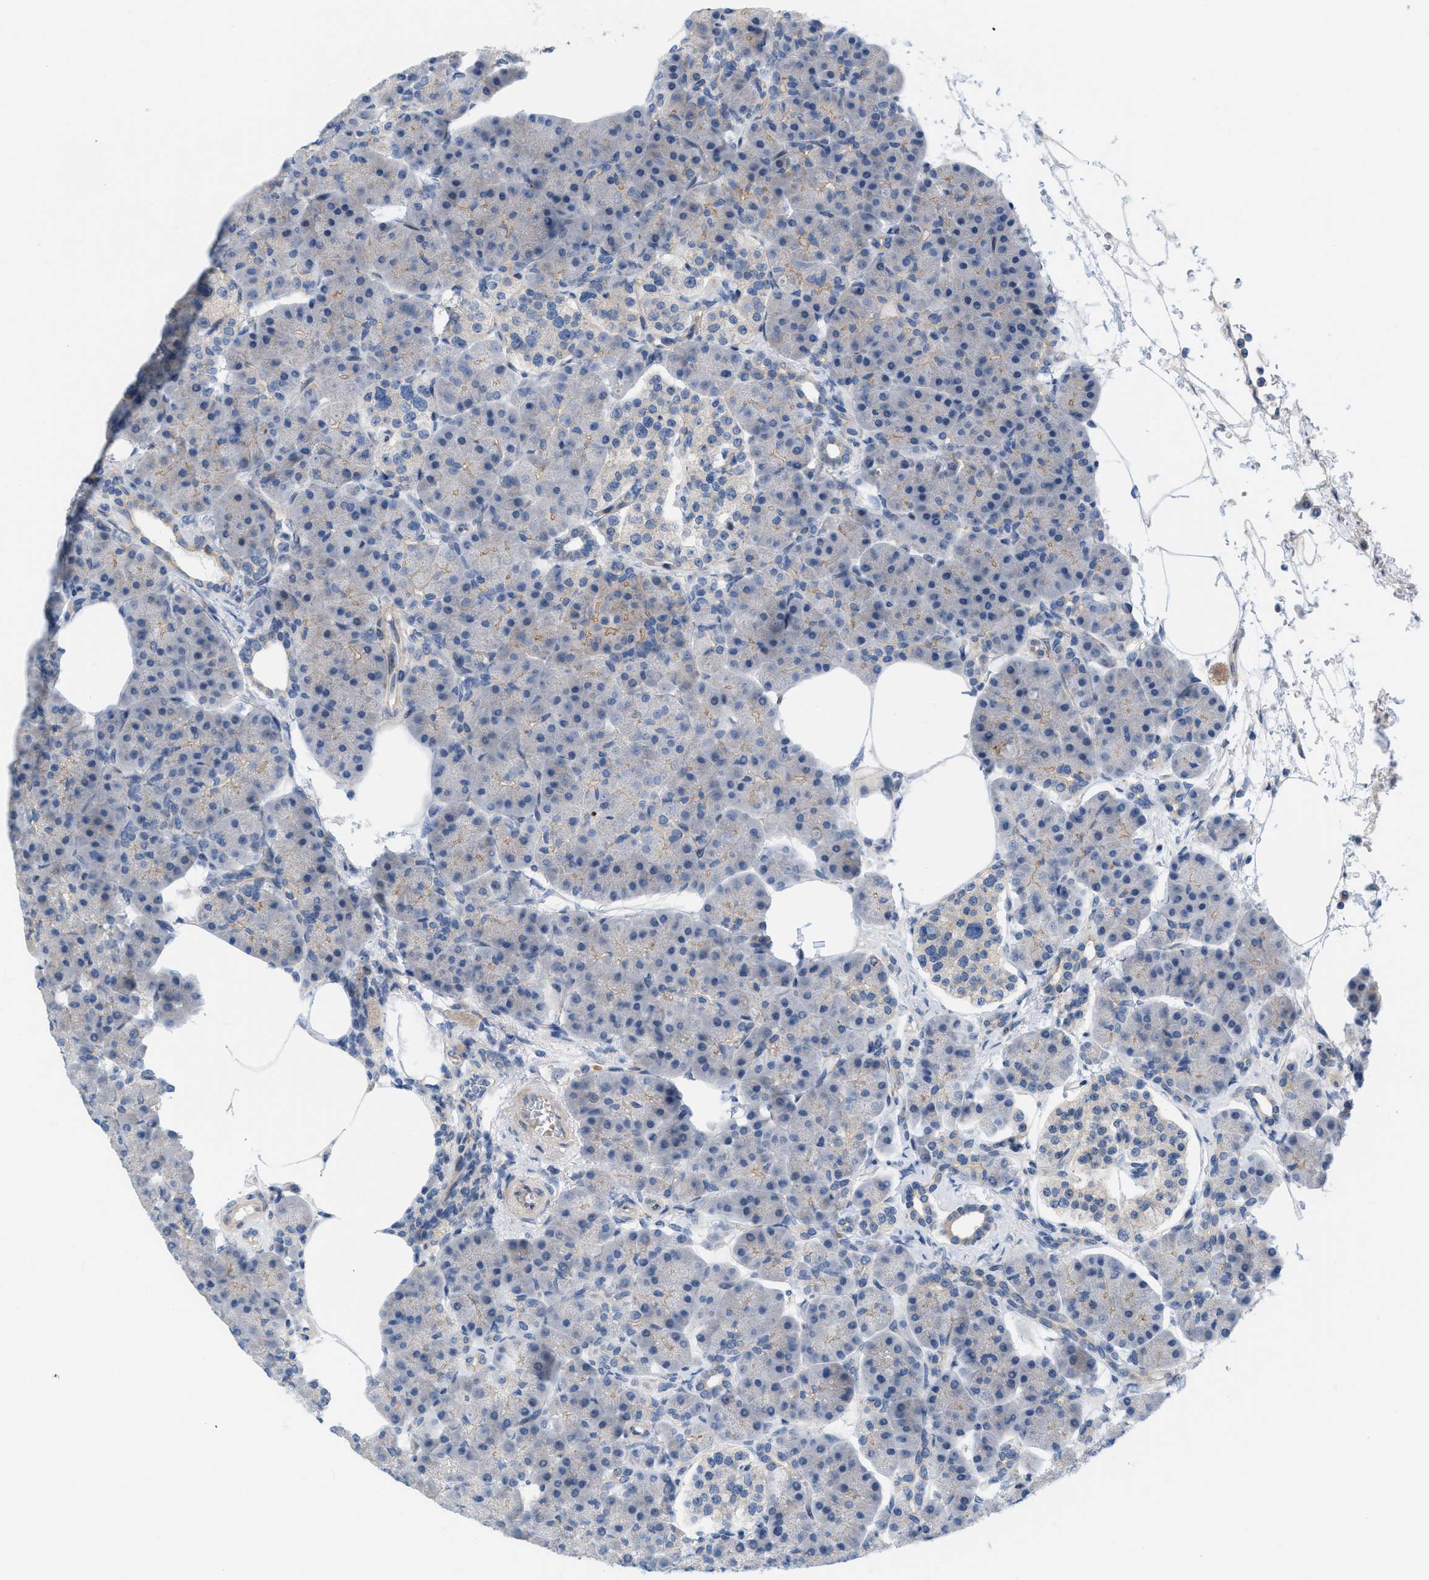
{"staining": {"intensity": "negative", "quantity": "none", "location": "none"}, "tissue": "pancreas", "cell_type": "Exocrine glandular cells", "image_type": "normal", "snomed": [{"axis": "morphology", "description": "Normal tissue, NOS"}, {"axis": "topography", "description": "Pancreas"}], "caption": "IHC micrograph of normal pancreas stained for a protein (brown), which exhibits no expression in exocrine glandular cells. (DAB (3,3'-diaminobenzidine) immunohistochemistry (IHC) with hematoxylin counter stain).", "gene": "NDEL1", "patient": {"sex": "female", "age": 70}}